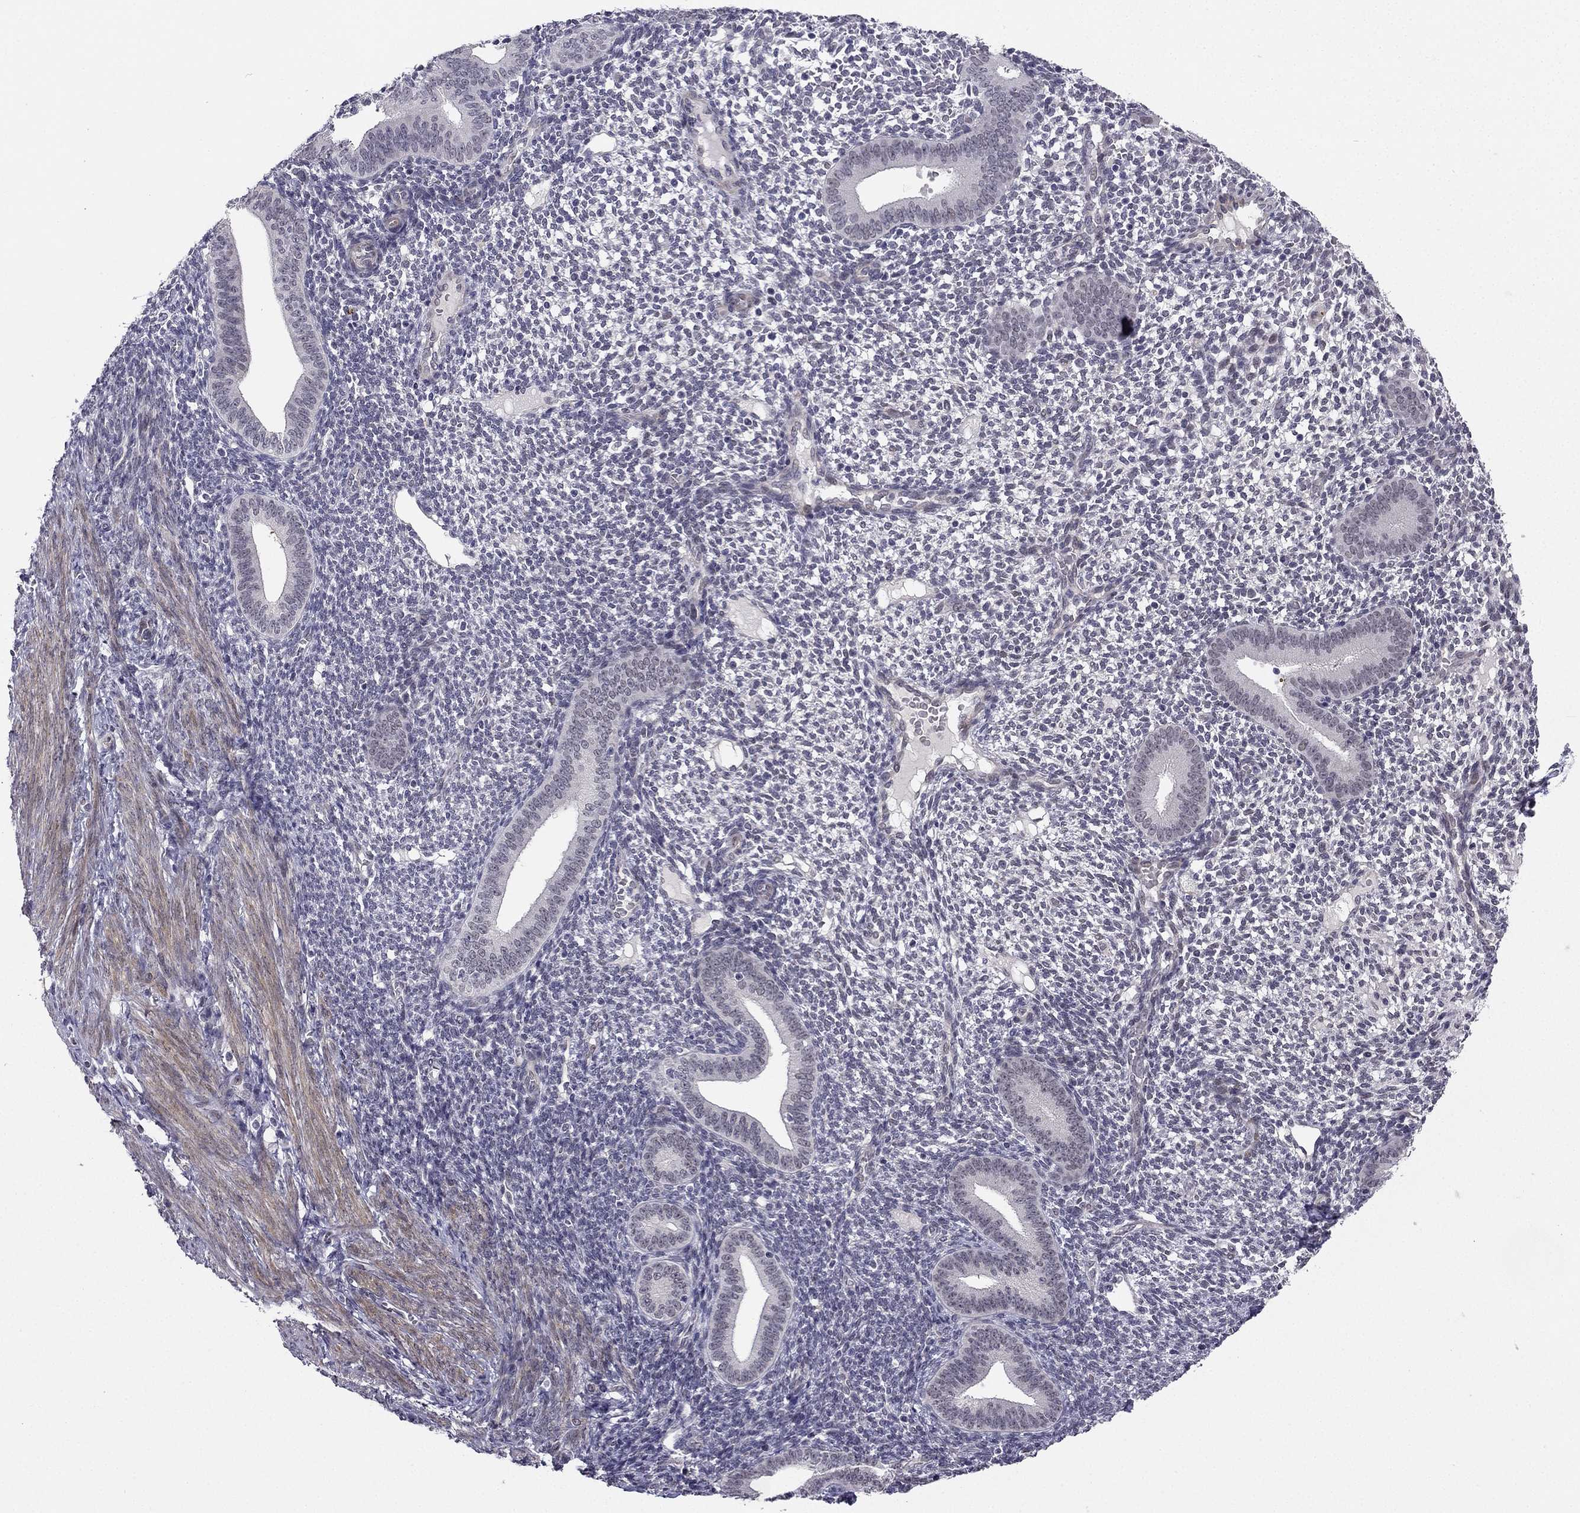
{"staining": {"intensity": "negative", "quantity": "none", "location": "none"}, "tissue": "endometrium", "cell_type": "Cells in endometrial stroma", "image_type": "normal", "snomed": [{"axis": "morphology", "description": "Normal tissue, NOS"}, {"axis": "topography", "description": "Endometrium"}], "caption": "Cells in endometrial stroma show no significant protein expression in unremarkable endometrium. (Stains: DAB immunohistochemistry with hematoxylin counter stain, Microscopy: brightfield microscopy at high magnification).", "gene": "CHST8", "patient": {"sex": "female", "age": 40}}